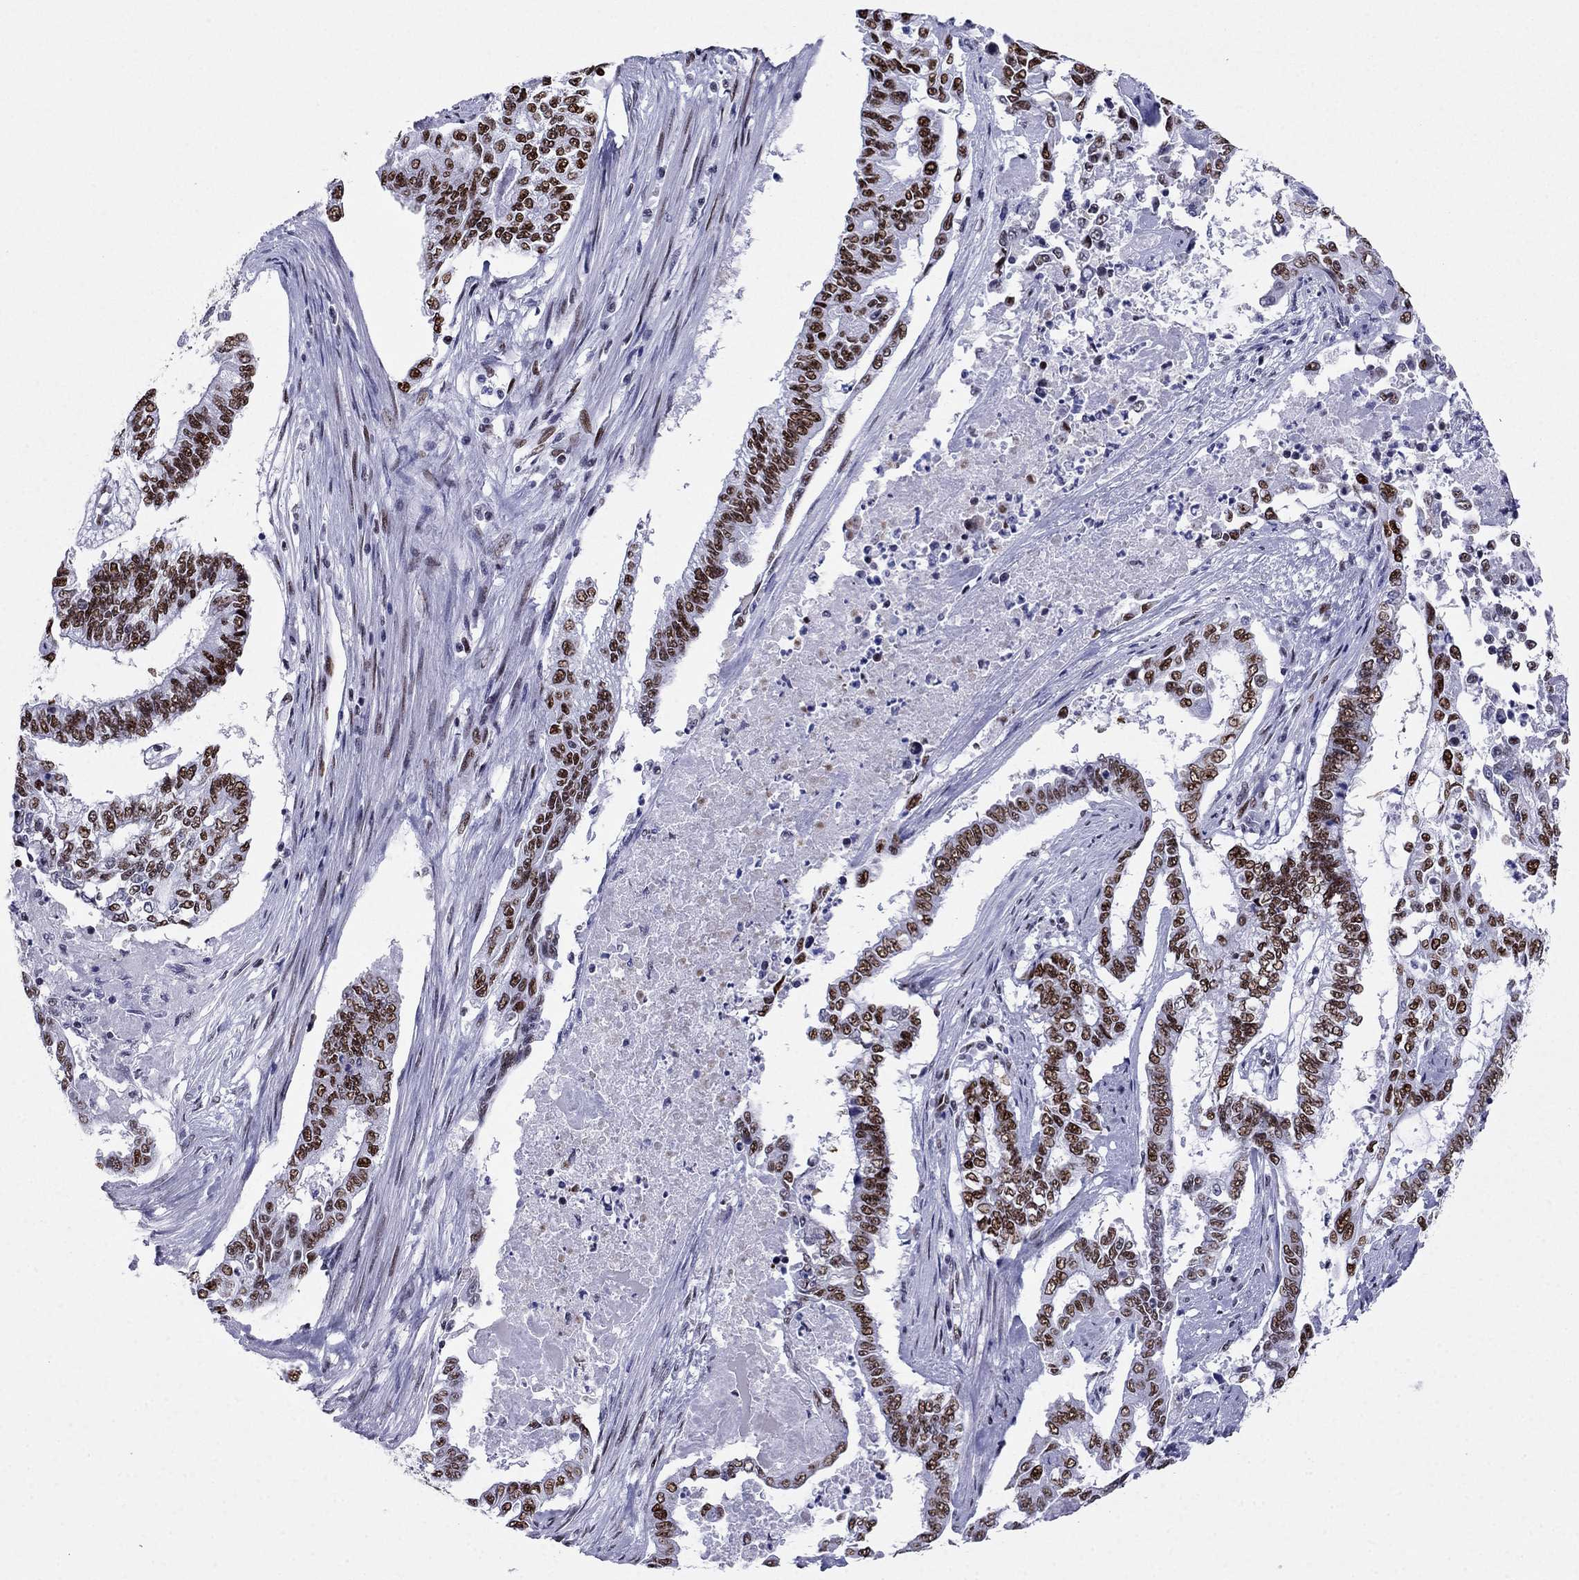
{"staining": {"intensity": "strong", "quantity": ">75%", "location": "nuclear"}, "tissue": "endometrial cancer", "cell_type": "Tumor cells", "image_type": "cancer", "snomed": [{"axis": "morphology", "description": "Adenocarcinoma, NOS"}, {"axis": "topography", "description": "Uterus"}], "caption": "This is an image of immunohistochemistry (IHC) staining of endometrial cancer, which shows strong expression in the nuclear of tumor cells.", "gene": "PPM1G", "patient": {"sex": "female", "age": 59}}